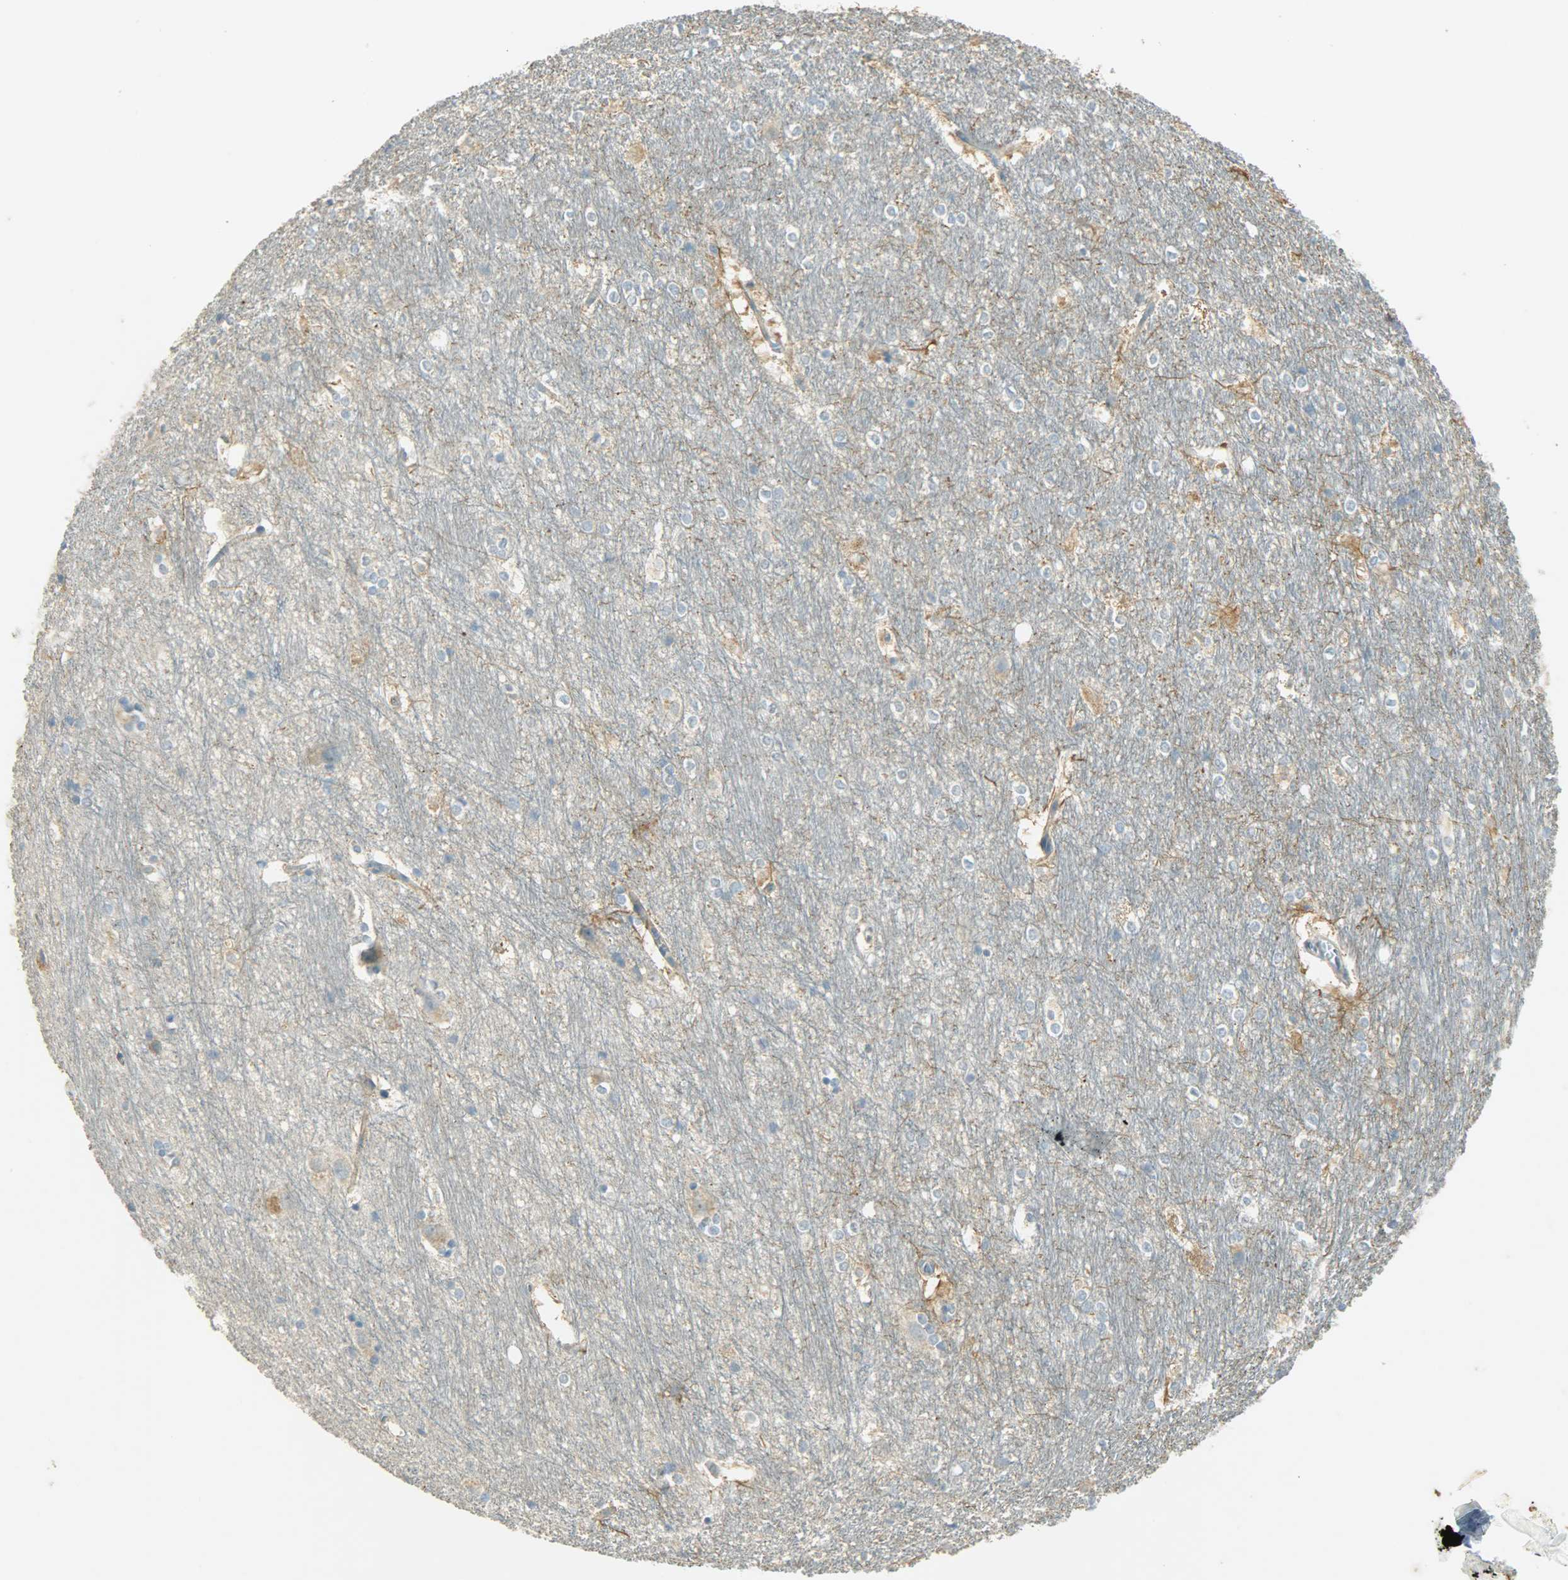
{"staining": {"intensity": "moderate", "quantity": "<25%", "location": "cytoplasmic/membranous"}, "tissue": "hippocampus", "cell_type": "Glial cells", "image_type": "normal", "snomed": [{"axis": "morphology", "description": "Normal tissue, NOS"}, {"axis": "topography", "description": "Hippocampus"}], "caption": "Glial cells exhibit moderate cytoplasmic/membranous expression in approximately <25% of cells in normal hippocampus. (DAB IHC with brightfield microscopy, high magnification).", "gene": "TPX2", "patient": {"sex": "female", "age": 19}}